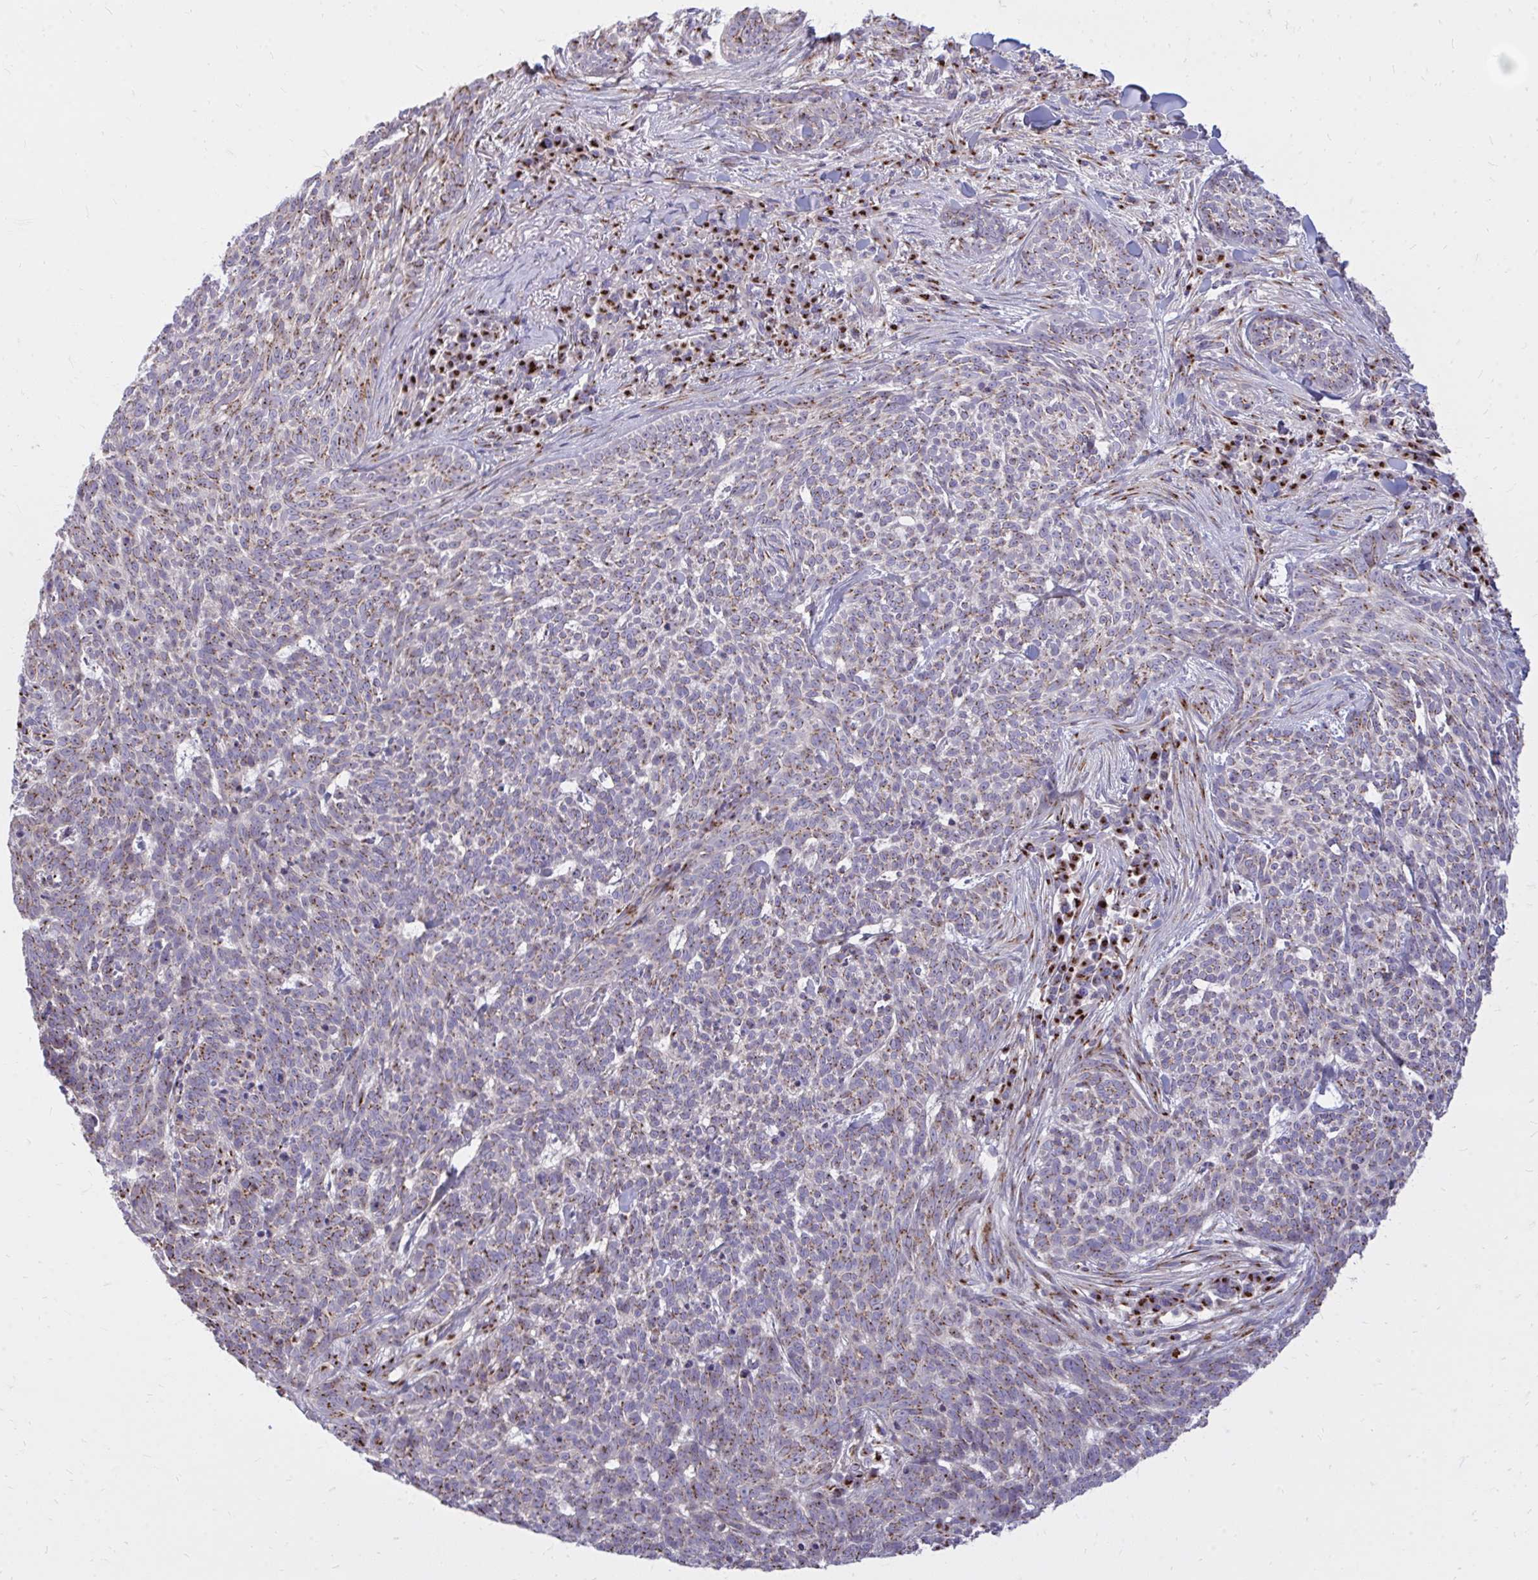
{"staining": {"intensity": "moderate", "quantity": ">75%", "location": "cytoplasmic/membranous"}, "tissue": "skin cancer", "cell_type": "Tumor cells", "image_type": "cancer", "snomed": [{"axis": "morphology", "description": "Basal cell carcinoma"}, {"axis": "topography", "description": "Skin"}], "caption": "Tumor cells show medium levels of moderate cytoplasmic/membranous expression in approximately >75% of cells in human skin cancer (basal cell carcinoma).", "gene": "RAB6B", "patient": {"sex": "female", "age": 93}}